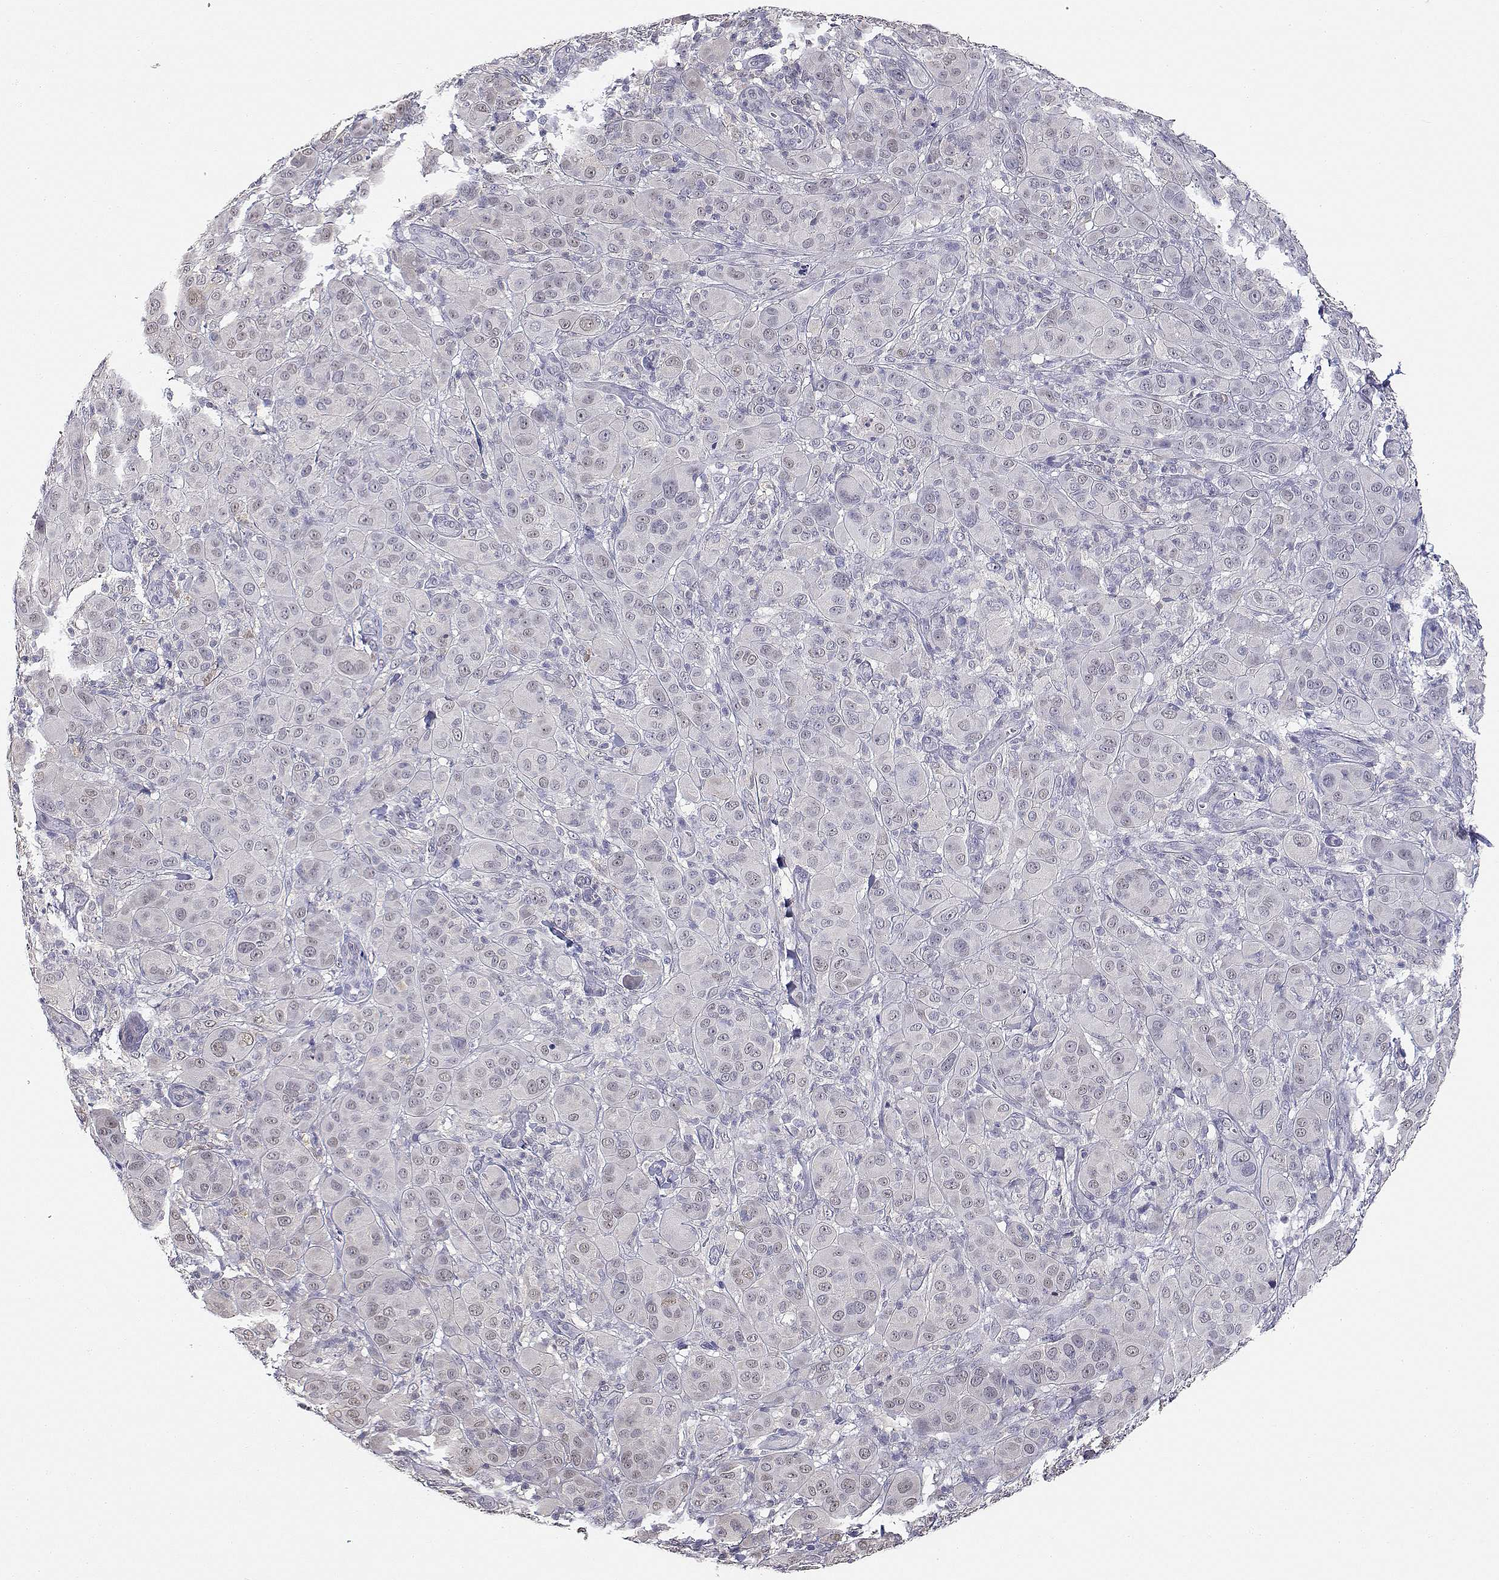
{"staining": {"intensity": "negative", "quantity": "none", "location": "none"}, "tissue": "melanoma", "cell_type": "Tumor cells", "image_type": "cancer", "snomed": [{"axis": "morphology", "description": "Malignant melanoma, NOS"}, {"axis": "topography", "description": "Skin"}], "caption": "An IHC micrograph of malignant melanoma is shown. There is no staining in tumor cells of malignant melanoma.", "gene": "ADA", "patient": {"sex": "female", "age": 87}}